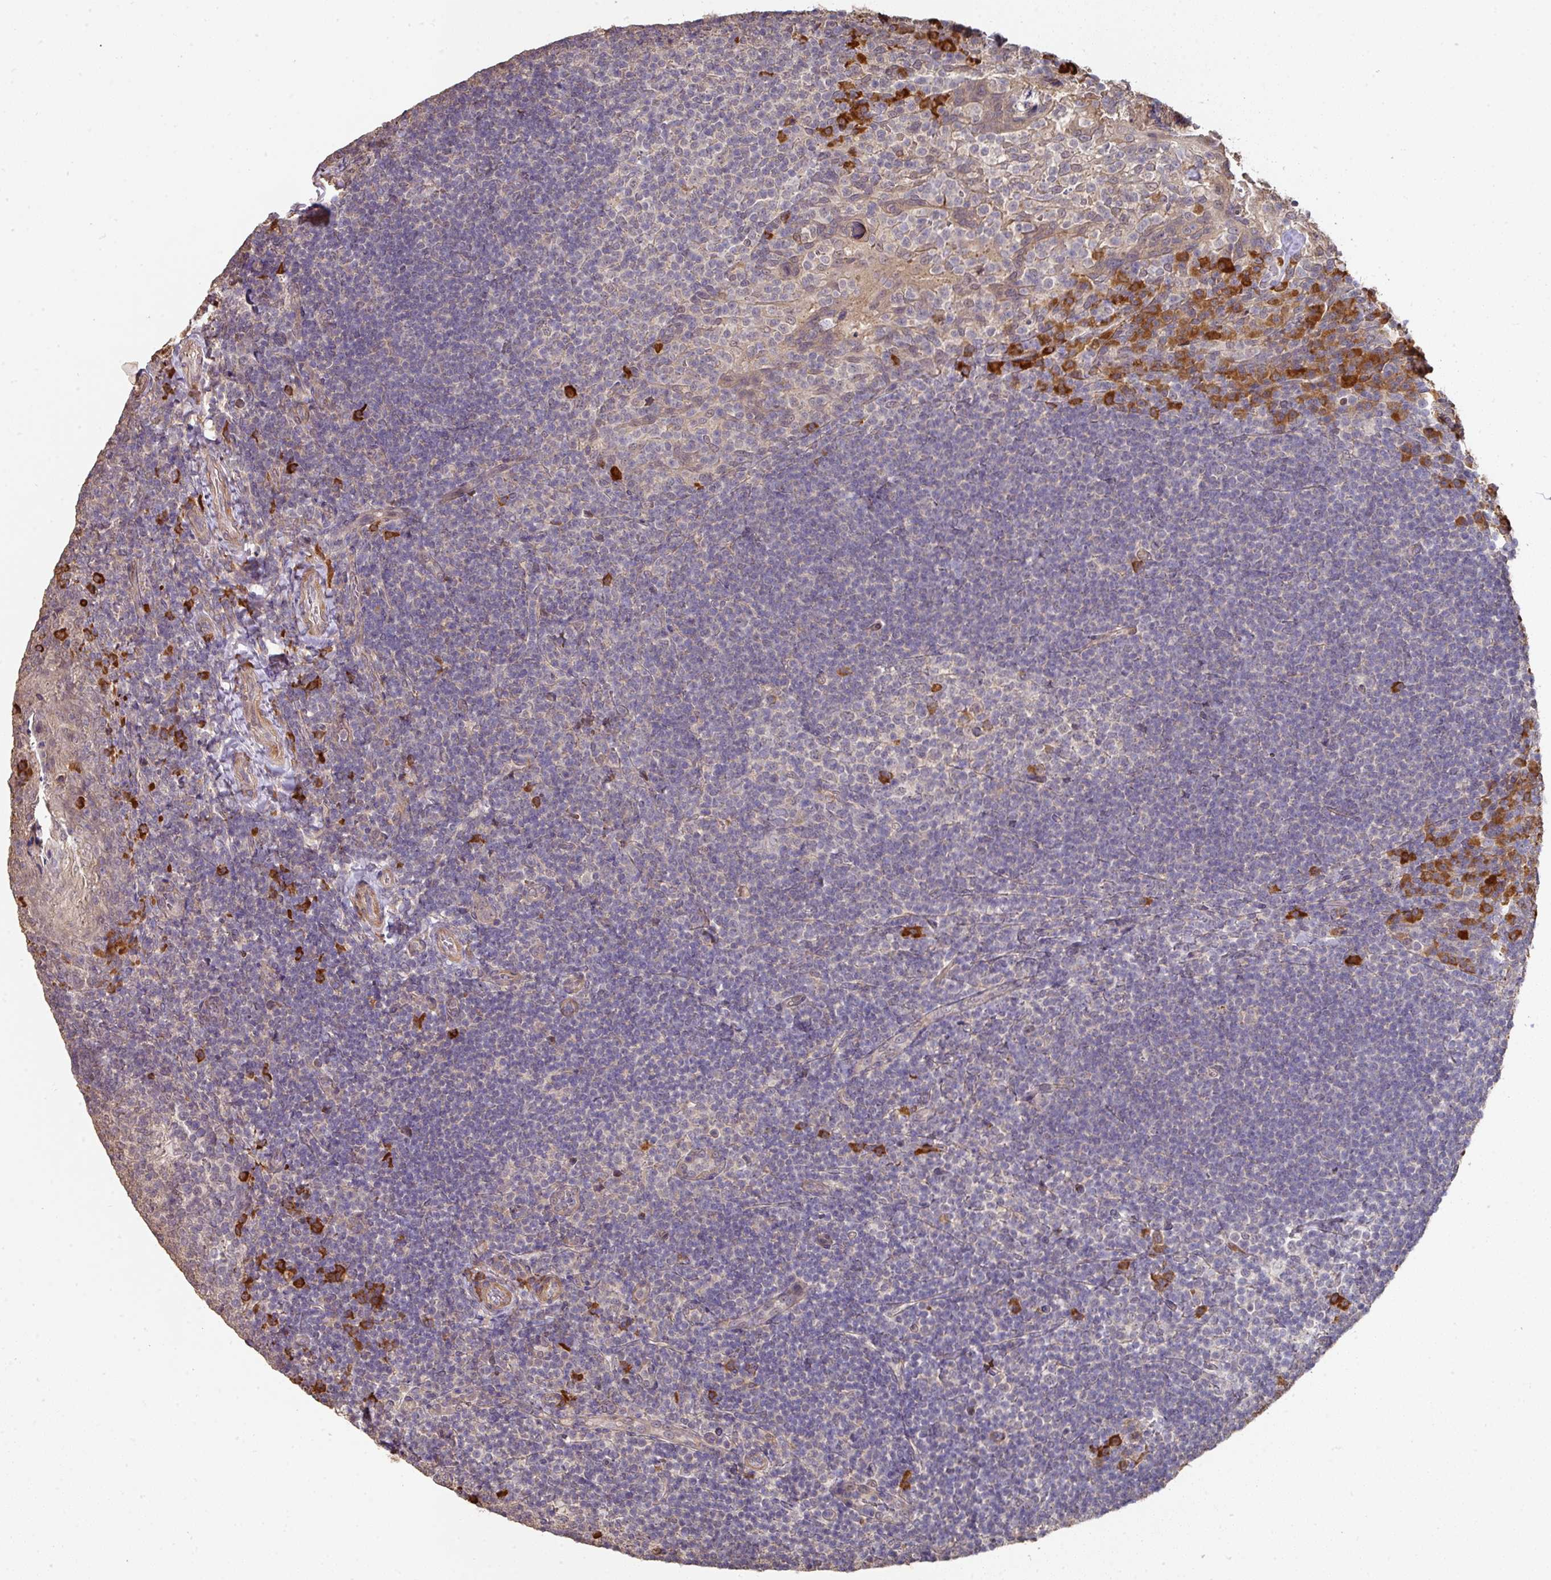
{"staining": {"intensity": "strong", "quantity": "<25%", "location": "cytoplasmic/membranous"}, "tissue": "tonsil", "cell_type": "Germinal center cells", "image_type": "normal", "snomed": [{"axis": "morphology", "description": "Normal tissue, NOS"}, {"axis": "topography", "description": "Tonsil"}], "caption": "The photomicrograph demonstrates a brown stain indicating the presence of a protein in the cytoplasmic/membranous of germinal center cells in tonsil. The protein of interest is stained brown, and the nuclei are stained in blue (DAB IHC with brightfield microscopy, high magnification).", "gene": "ACVR2B", "patient": {"sex": "female", "age": 10}}